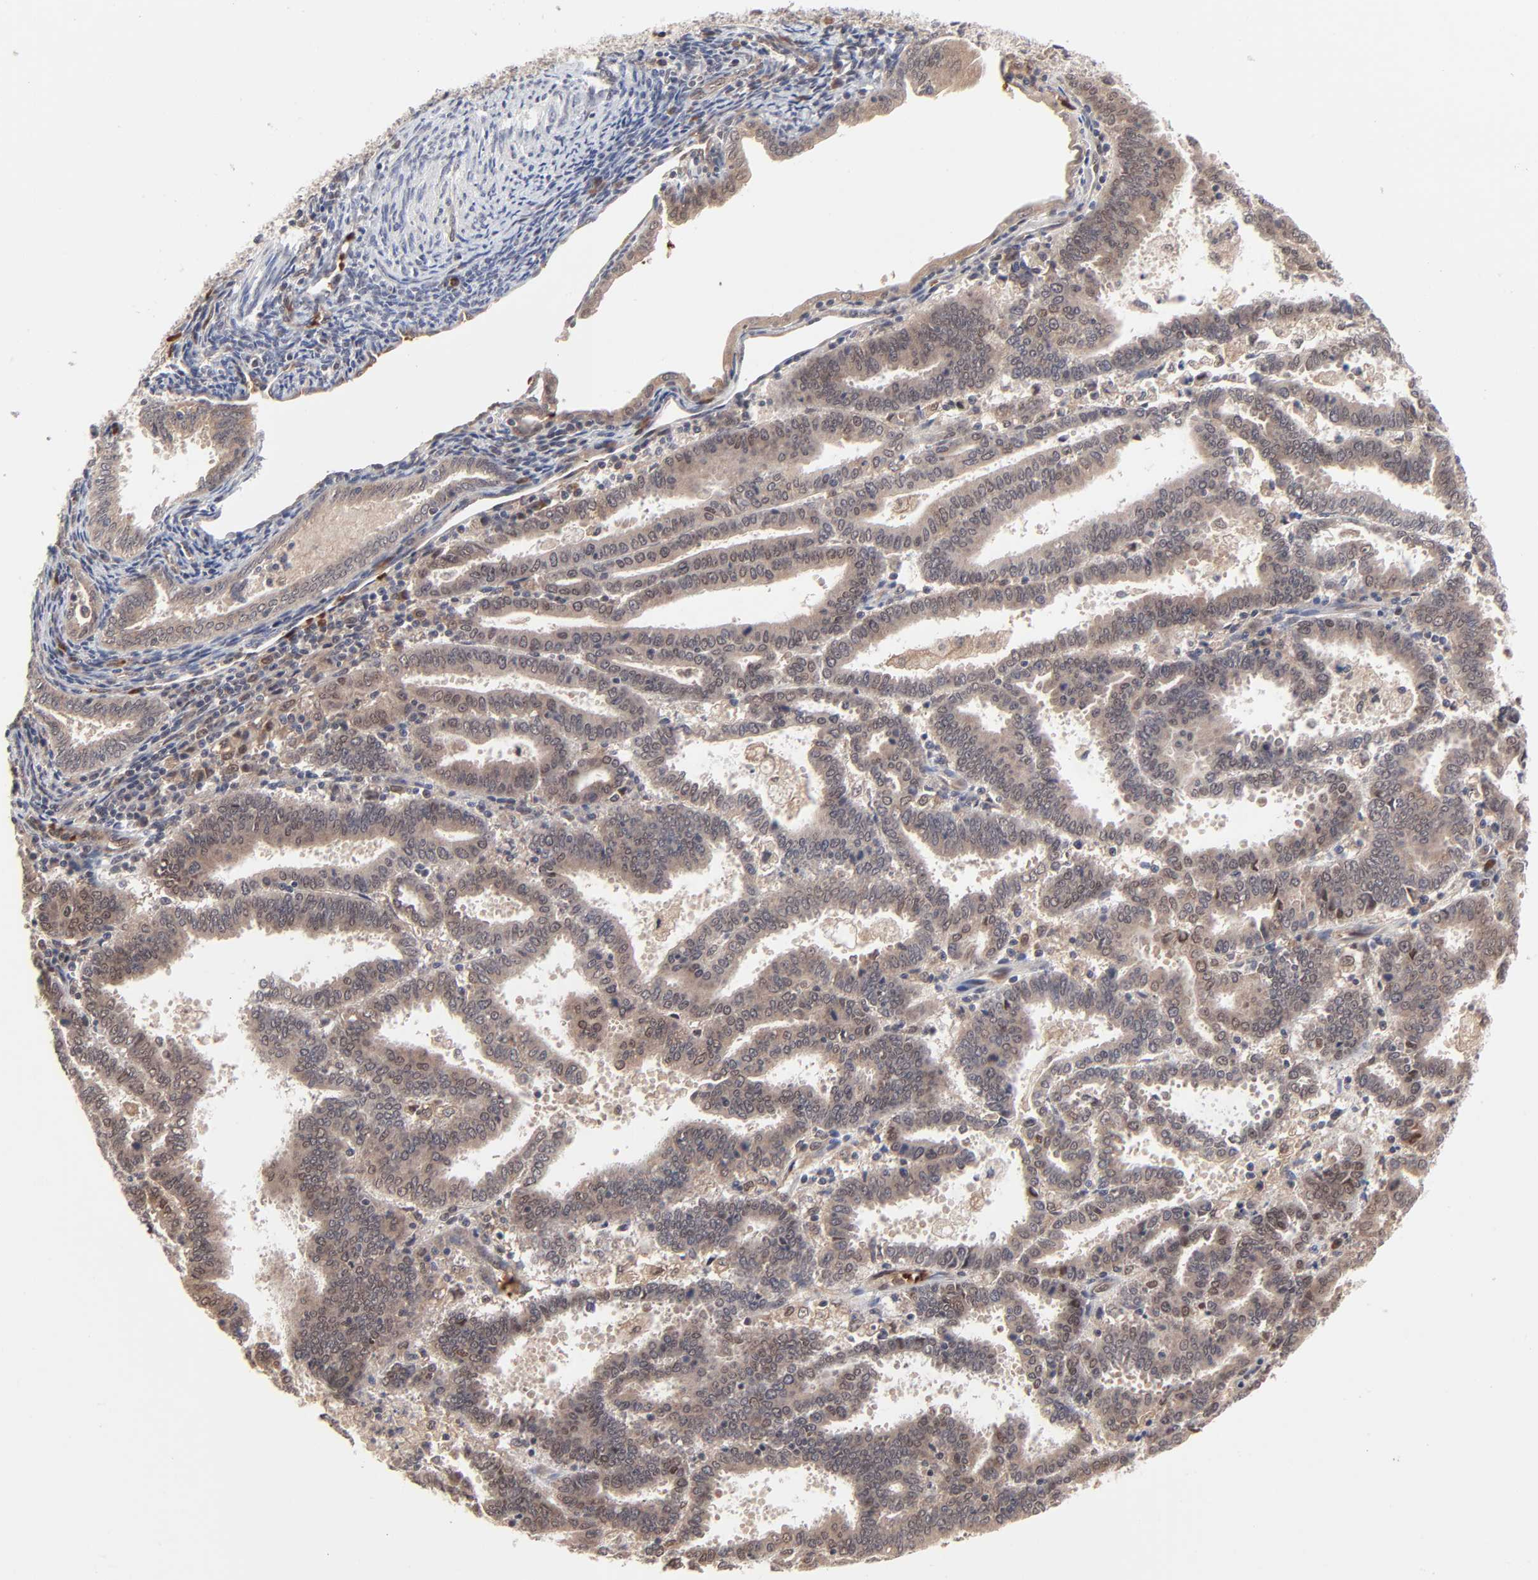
{"staining": {"intensity": "weak", "quantity": ">75%", "location": "cytoplasmic/membranous"}, "tissue": "endometrial cancer", "cell_type": "Tumor cells", "image_type": "cancer", "snomed": [{"axis": "morphology", "description": "Adenocarcinoma, NOS"}, {"axis": "topography", "description": "Uterus"}], "caption": "Human endometrial cancer stained for a protein (brown) exhibits weak cytoplasmic/membranous positive expression in about >75% of tumor cells.", "gene": "CASP10", "patient": {"sex": "female", "age": 83}}